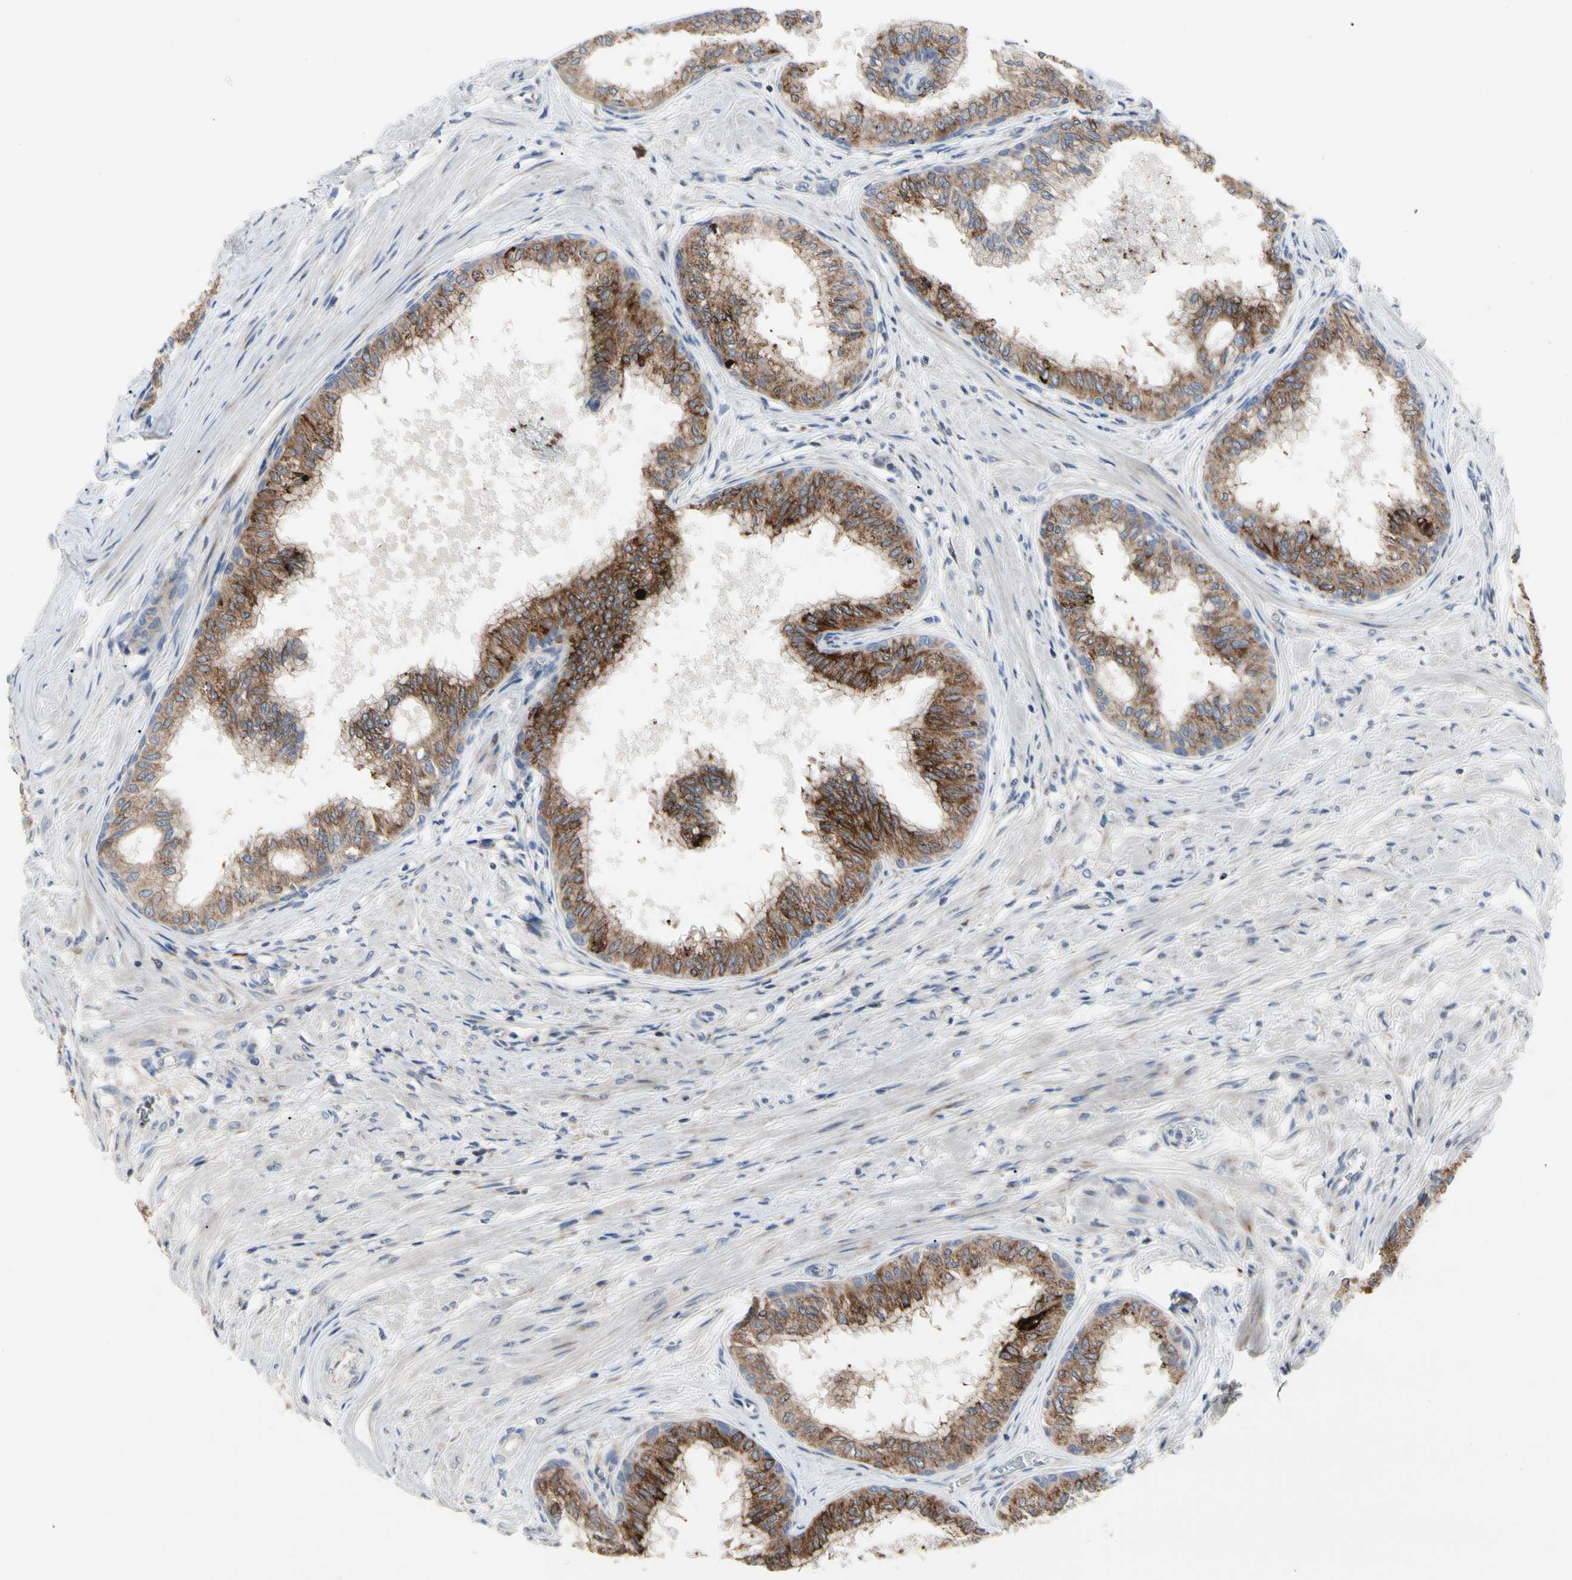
{"staining": {"intensity": "moderate", "quantity": ">75%", "location": "cytoplasmic/membranous"}, "tissue": "prostate", "cell_type": "Glandular cells", "image_type": "normal", "snomed": [{"axis": "morphology", "description": "Normal tissue, NOS"}, {"axis": "topography", "description": "Prostate"}, {"axis": "topography", "description": "Seminal veicle"}], "caption": "Immunohistochemistry (DAB (3,3'-diaminobenzidine)) staining of unremarkable human prostate demonstrates moderate cytoplasmic/membranous protein staining in about >75% of glandular cells.", "gene": "MMEL1", "patient": {"sex": "male", "age": 60}}